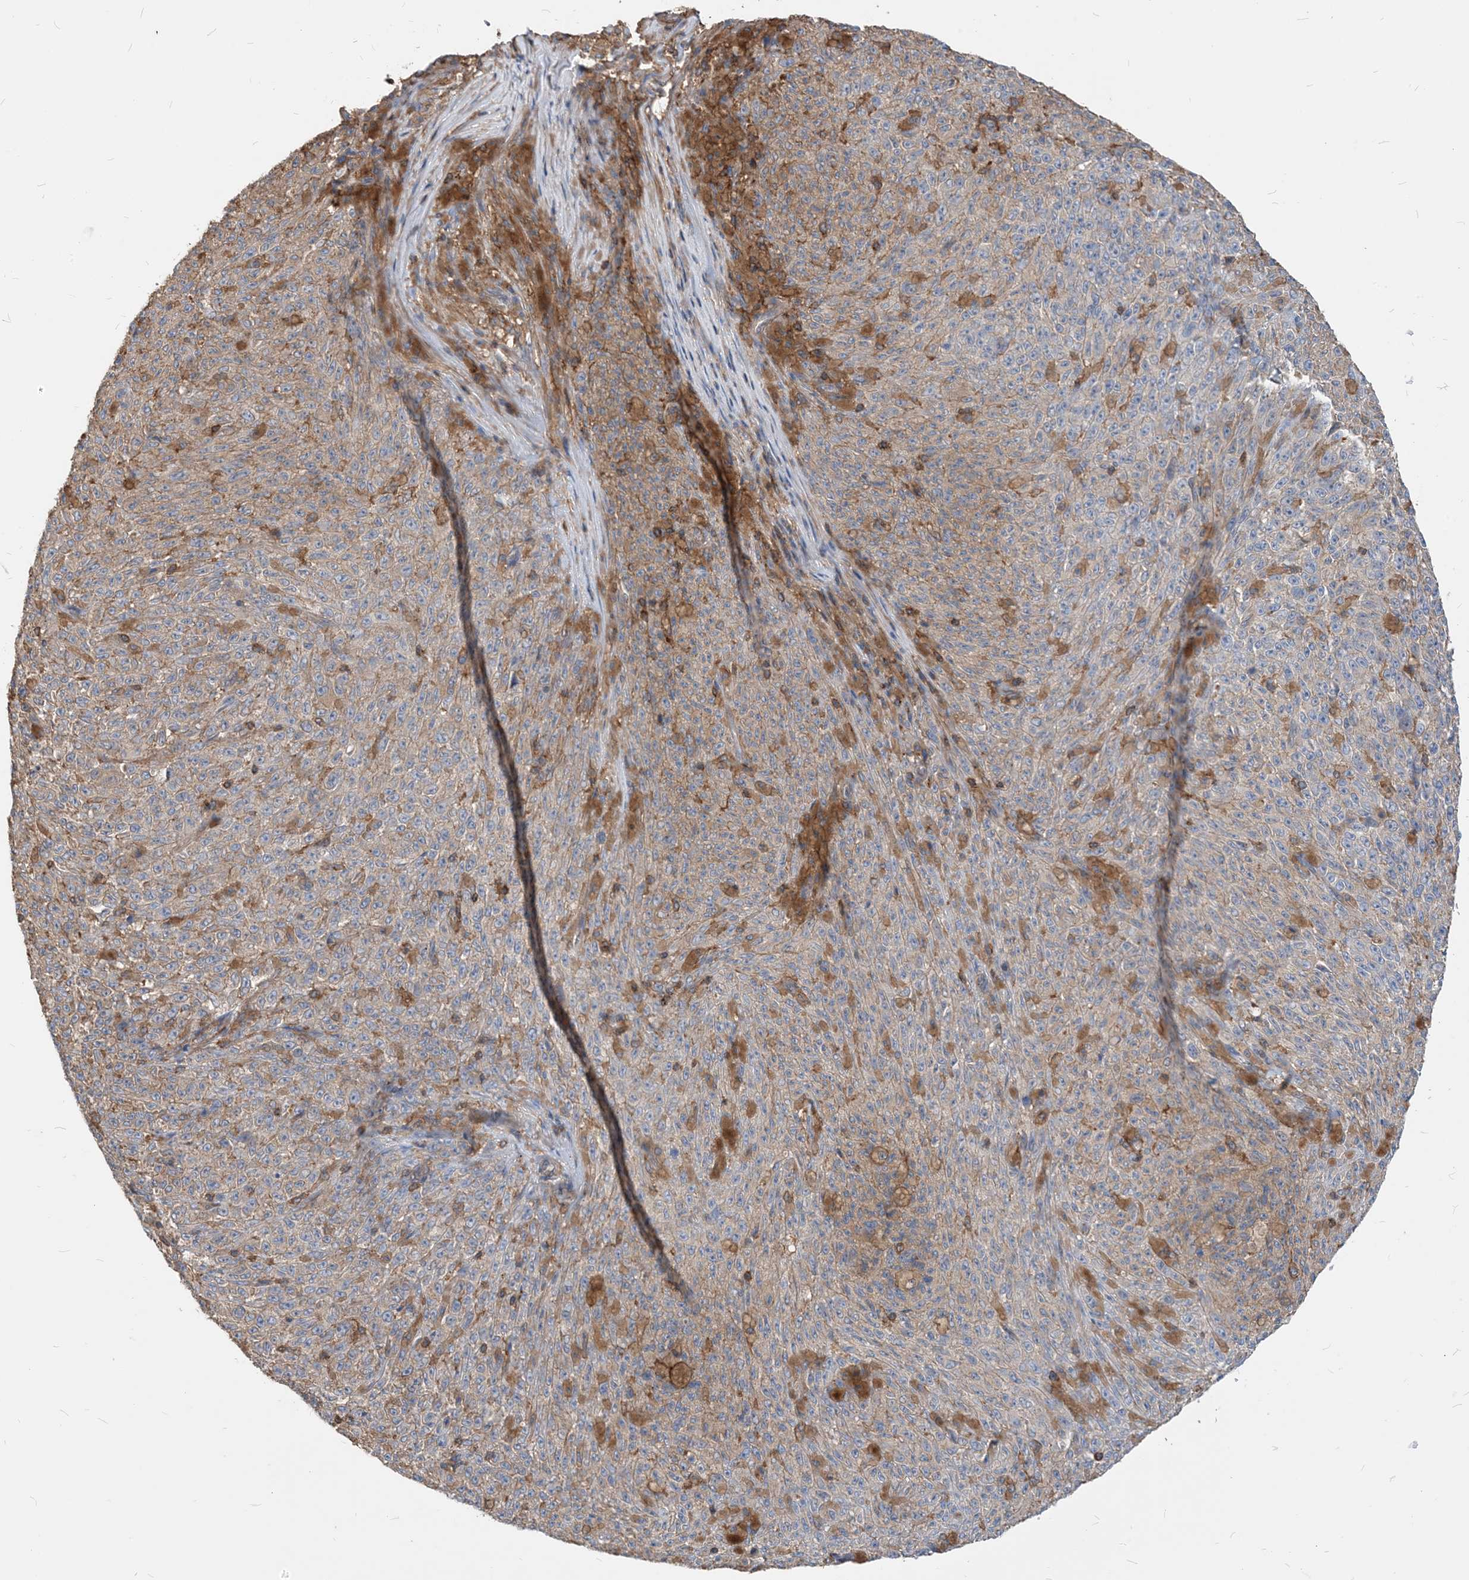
{"staining": {"intensity": "weak", "quantity": "<25%", "location": "cytoplasmic/membranous"}, "tissue": "melanoma", "cell_type": "Tumor cells", "image_type": "cancer", "snomed": [{"axis": "morphology", "description": "Malignant melanoma, NOS"}, {"axis": "topography", "description": "Skin"}], "caption": "An immunohistochemistry micrograph of malignant melanoma is shown. There is no staining in tumor cells of malignant melanoma. (DAB immunohistochemistry (IHC) with hematoxylin counter stain).", "gene": "PARVG", "patient": {"sex": "female", "age": 82}}